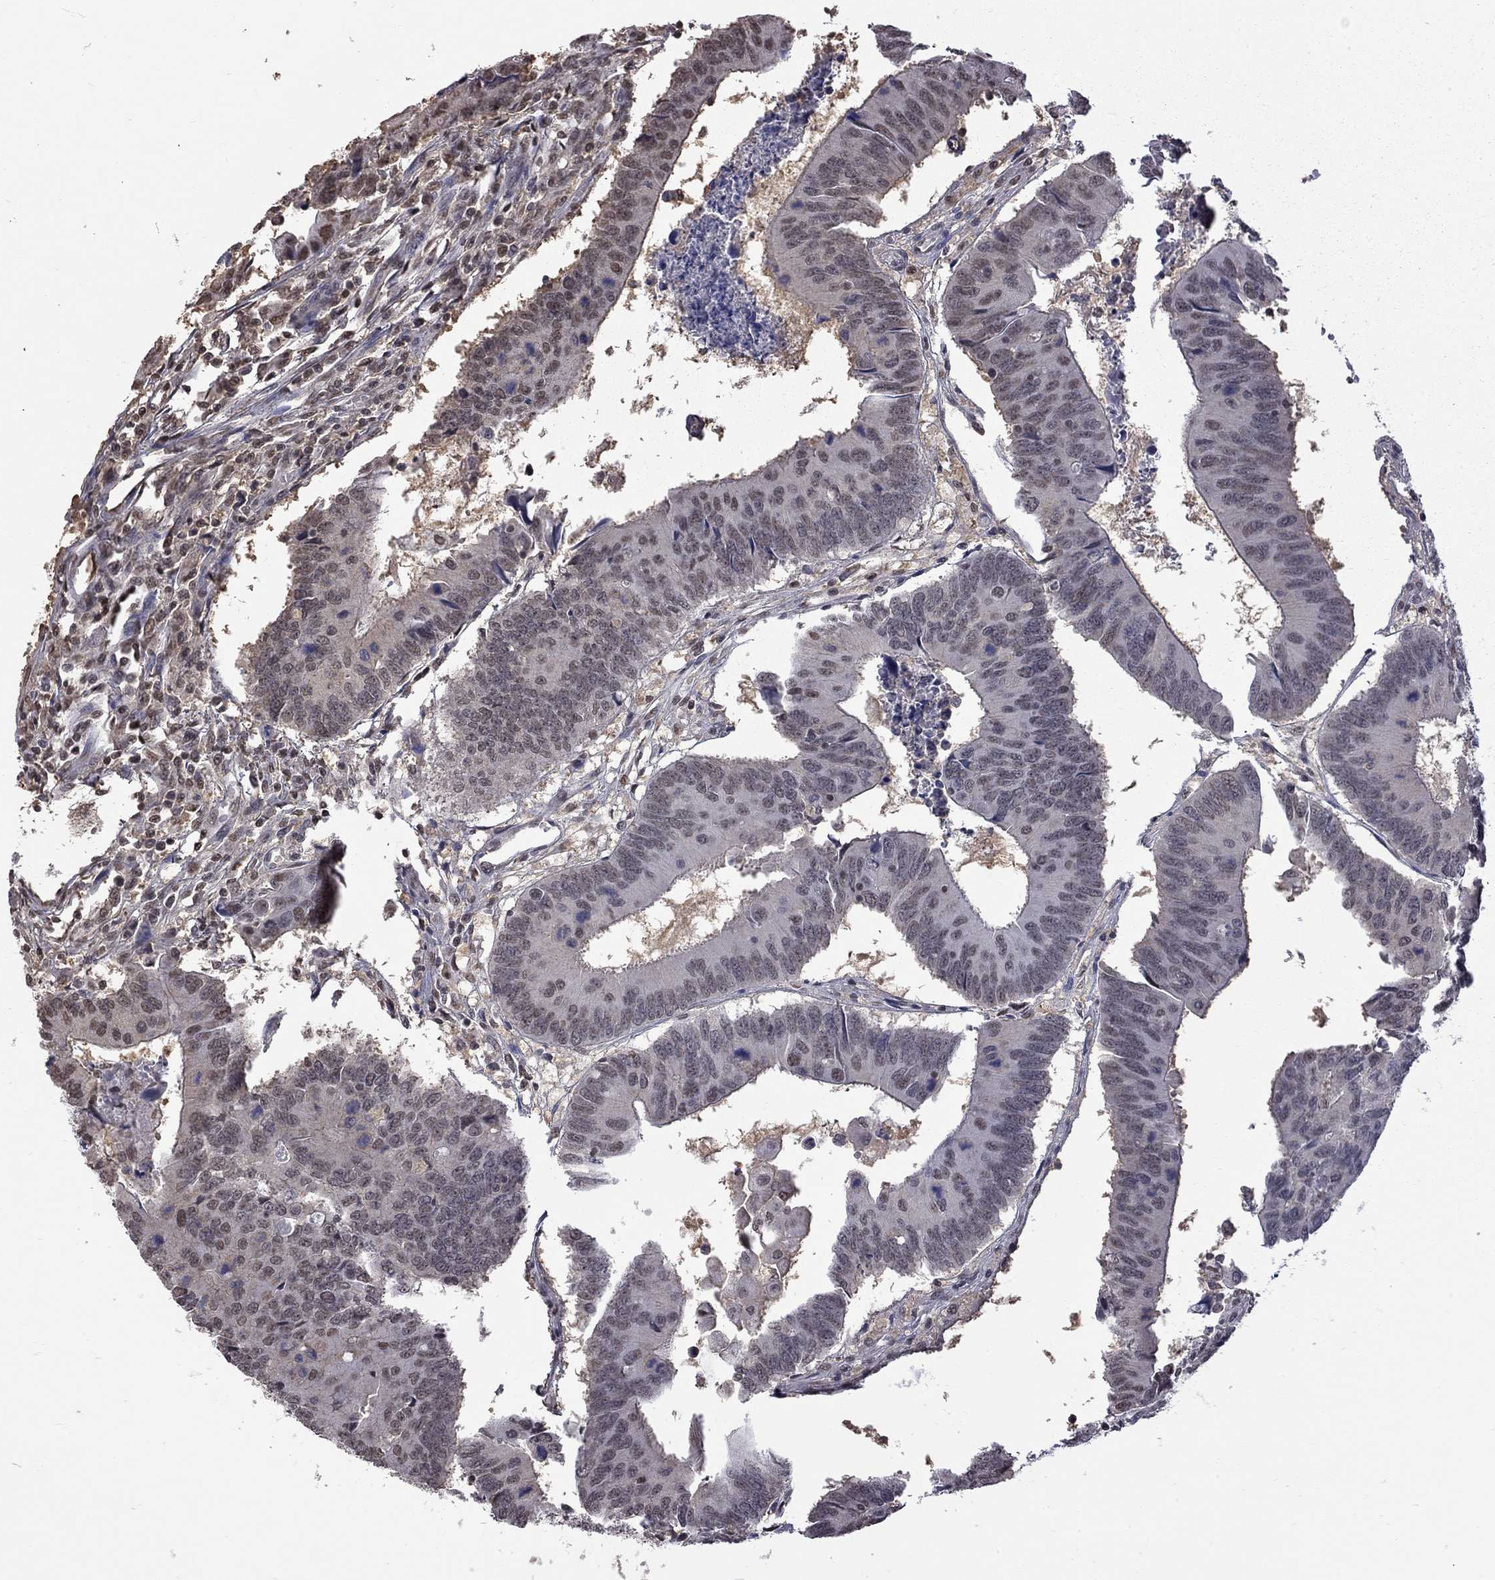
{"staining": {"intensity": "negative", "quantity": "none", "location": "none"}, "tissue": "colorectal cancer", "cell_type": "Tumor cells", "image_type": "cancer", "snomed": [{"axis": "morphology", "description": "Adenocarcinoma, NOS"}, {"axis": "topography", "description": "Rectum"}], "caption": "Tumor cells are negative for protein expression in human colorectal adenocarcinoma.", "gene": "RFWD3", "patient": {"sex": "male", "age": 67}}